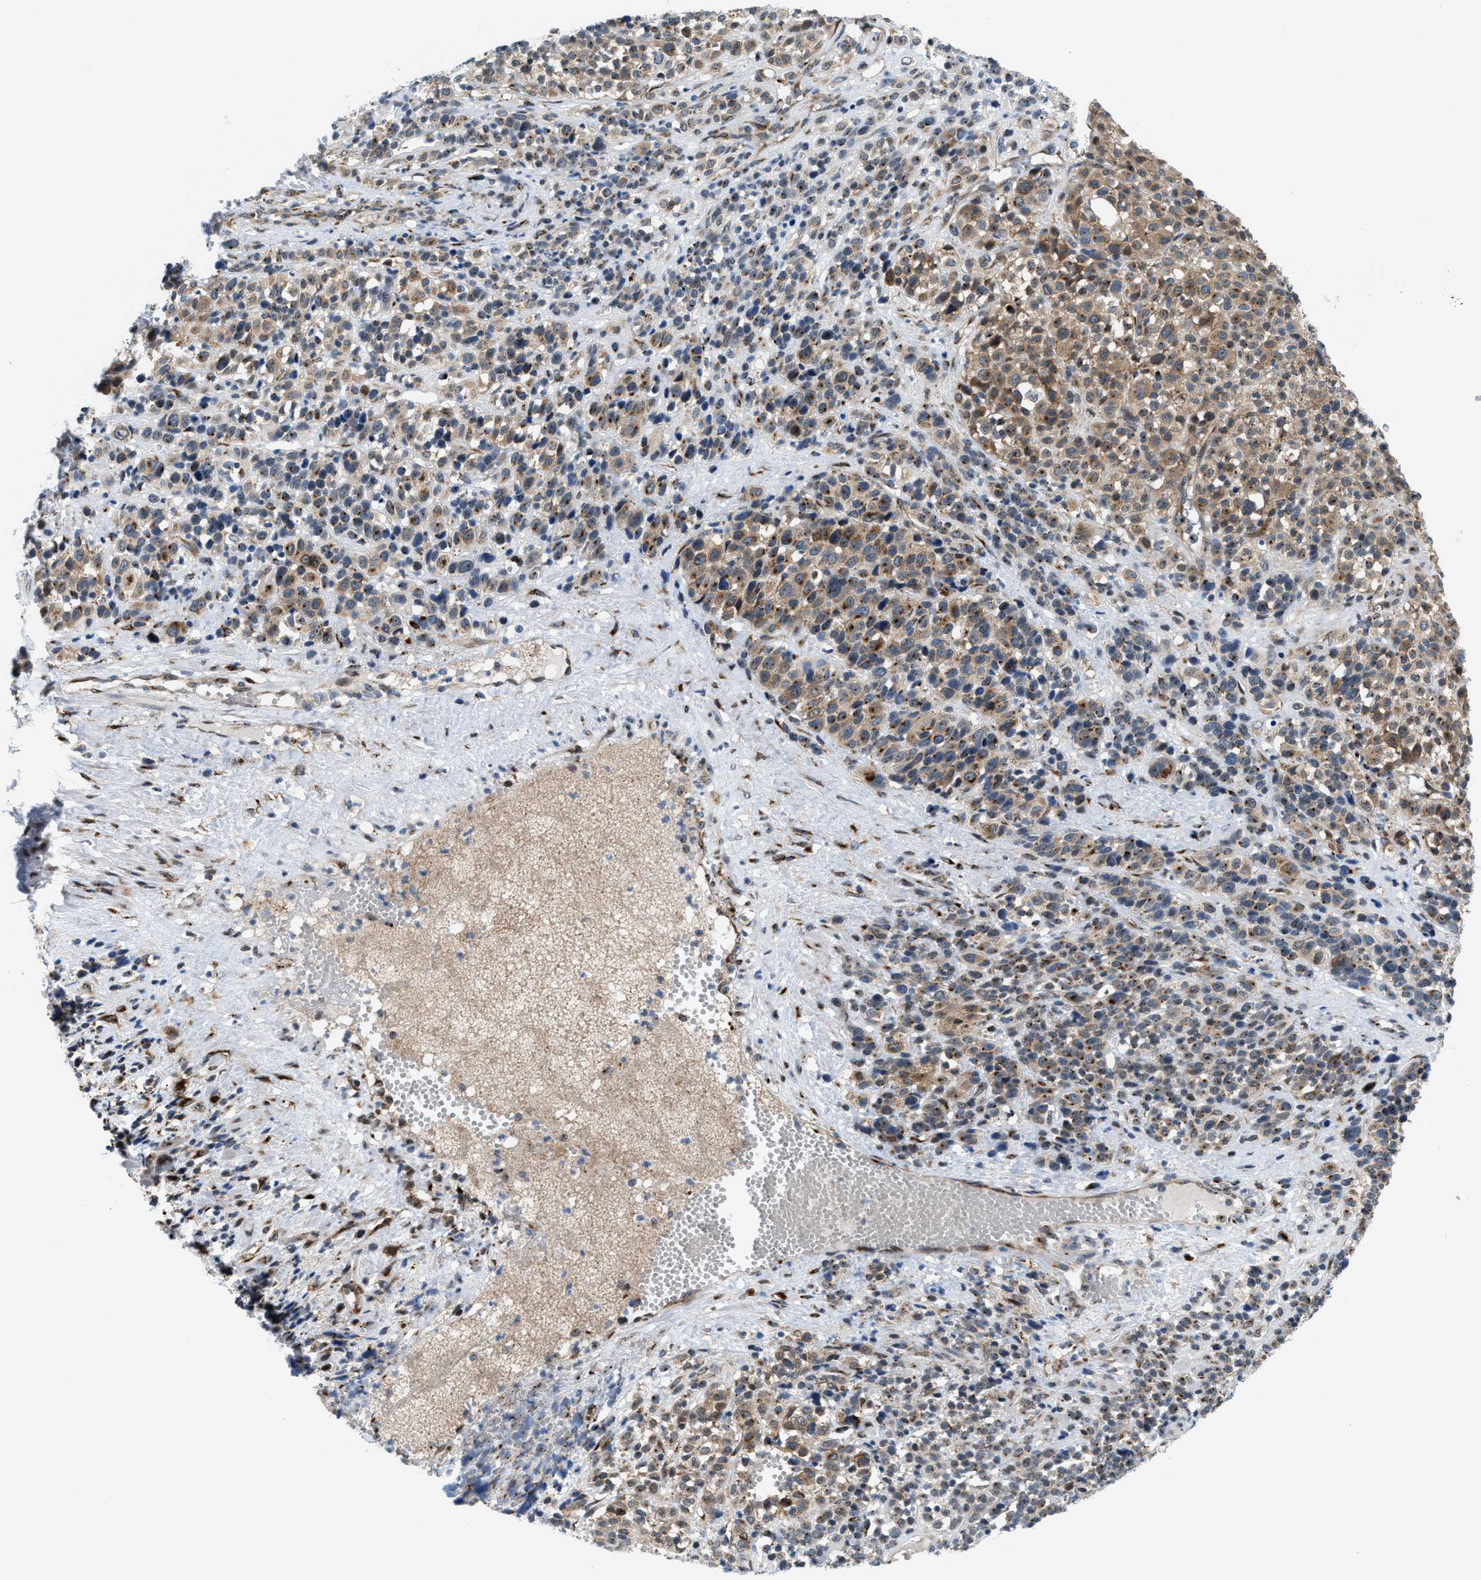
{"staining": {"intensity": "moderate", "quantity": ">75%", "location": "cytoplasmic/membranous"}, "tissue": "melanoma", "cell_type": "Tumor cells", "image_type": "cancer", "snomed": [{"axis": "morphology", "description": "Malignant melanoma, Metastatic site"}, {"axis": "topography", "description": "Skin"}], "caption": "Immunohistochemical staining of melanoma shows medium levels of moderate cytoplasmic/membranous protein expression in approximately >75% of tumor cells.", "gene": "SLC38A10", "patient": {"sex": "female", "age": 74}}